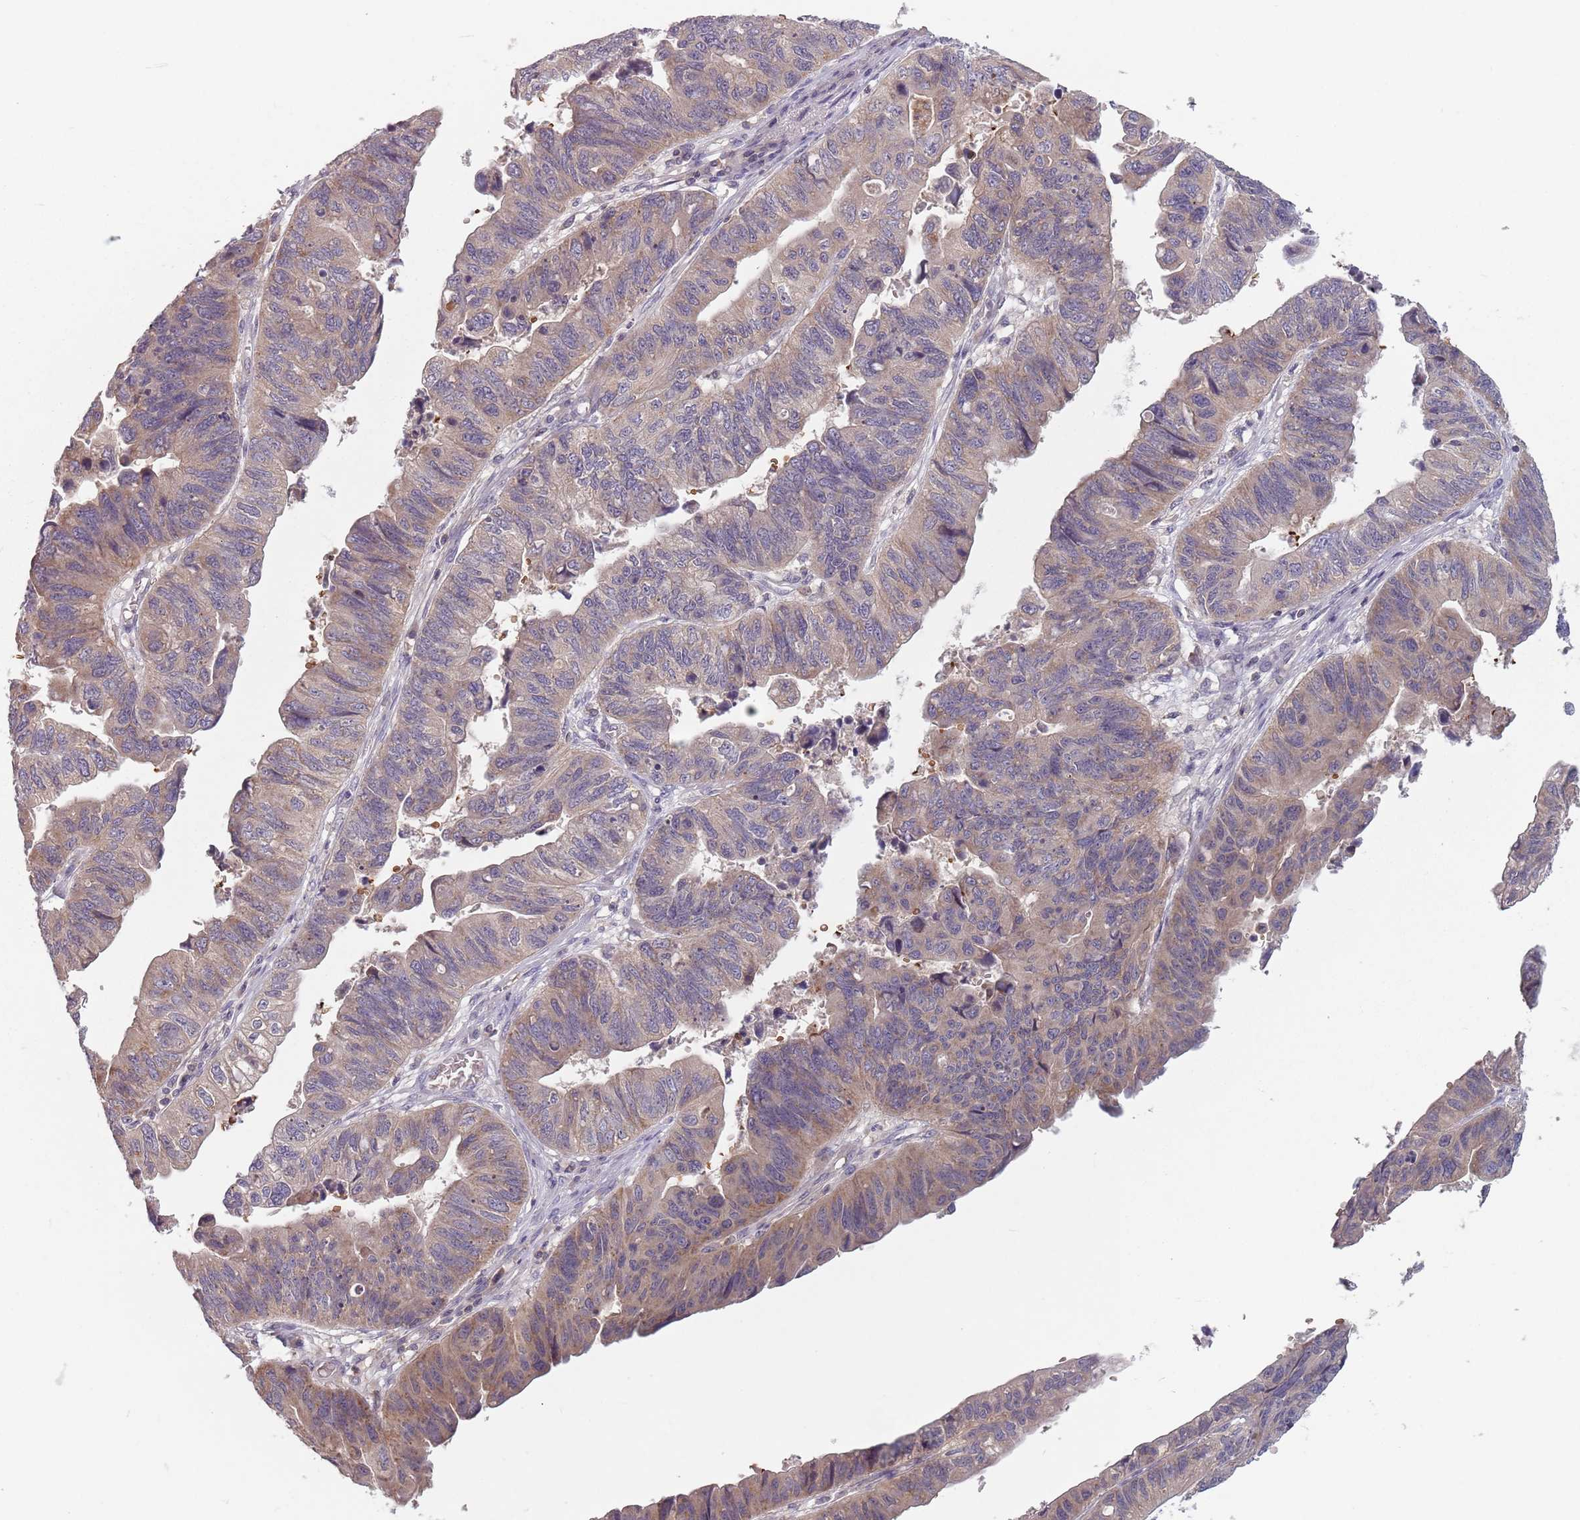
{"staining": {"intensity": "weak", "quantity": "25%-75%", "location": "cytoplasmic/membranous"}, "tissue": "stomach cancer", "cell_type": "Tumor cells", "image_type": "cancer", "snomed": [{"axis": "morphology", "description": "Adenocarcinoma, NOS"}, {"axis": "topography", "description": "Stomach"}], "caption": "Immunohistochemistry (IHC) staining of stomach cancer (adenocarcinoma), which reveals low levels of weak cytoplasmic/membranous expression in about 25%-75% of tumor cells indicating weak cytoplasmic/membranous protein staining. The staining was performed using DAB (brown) for protein detection and nuclei were counterstained in hematoxylin (blue).", "gene": "ASB13", "patient": {"sex": "male", "age": 59}}